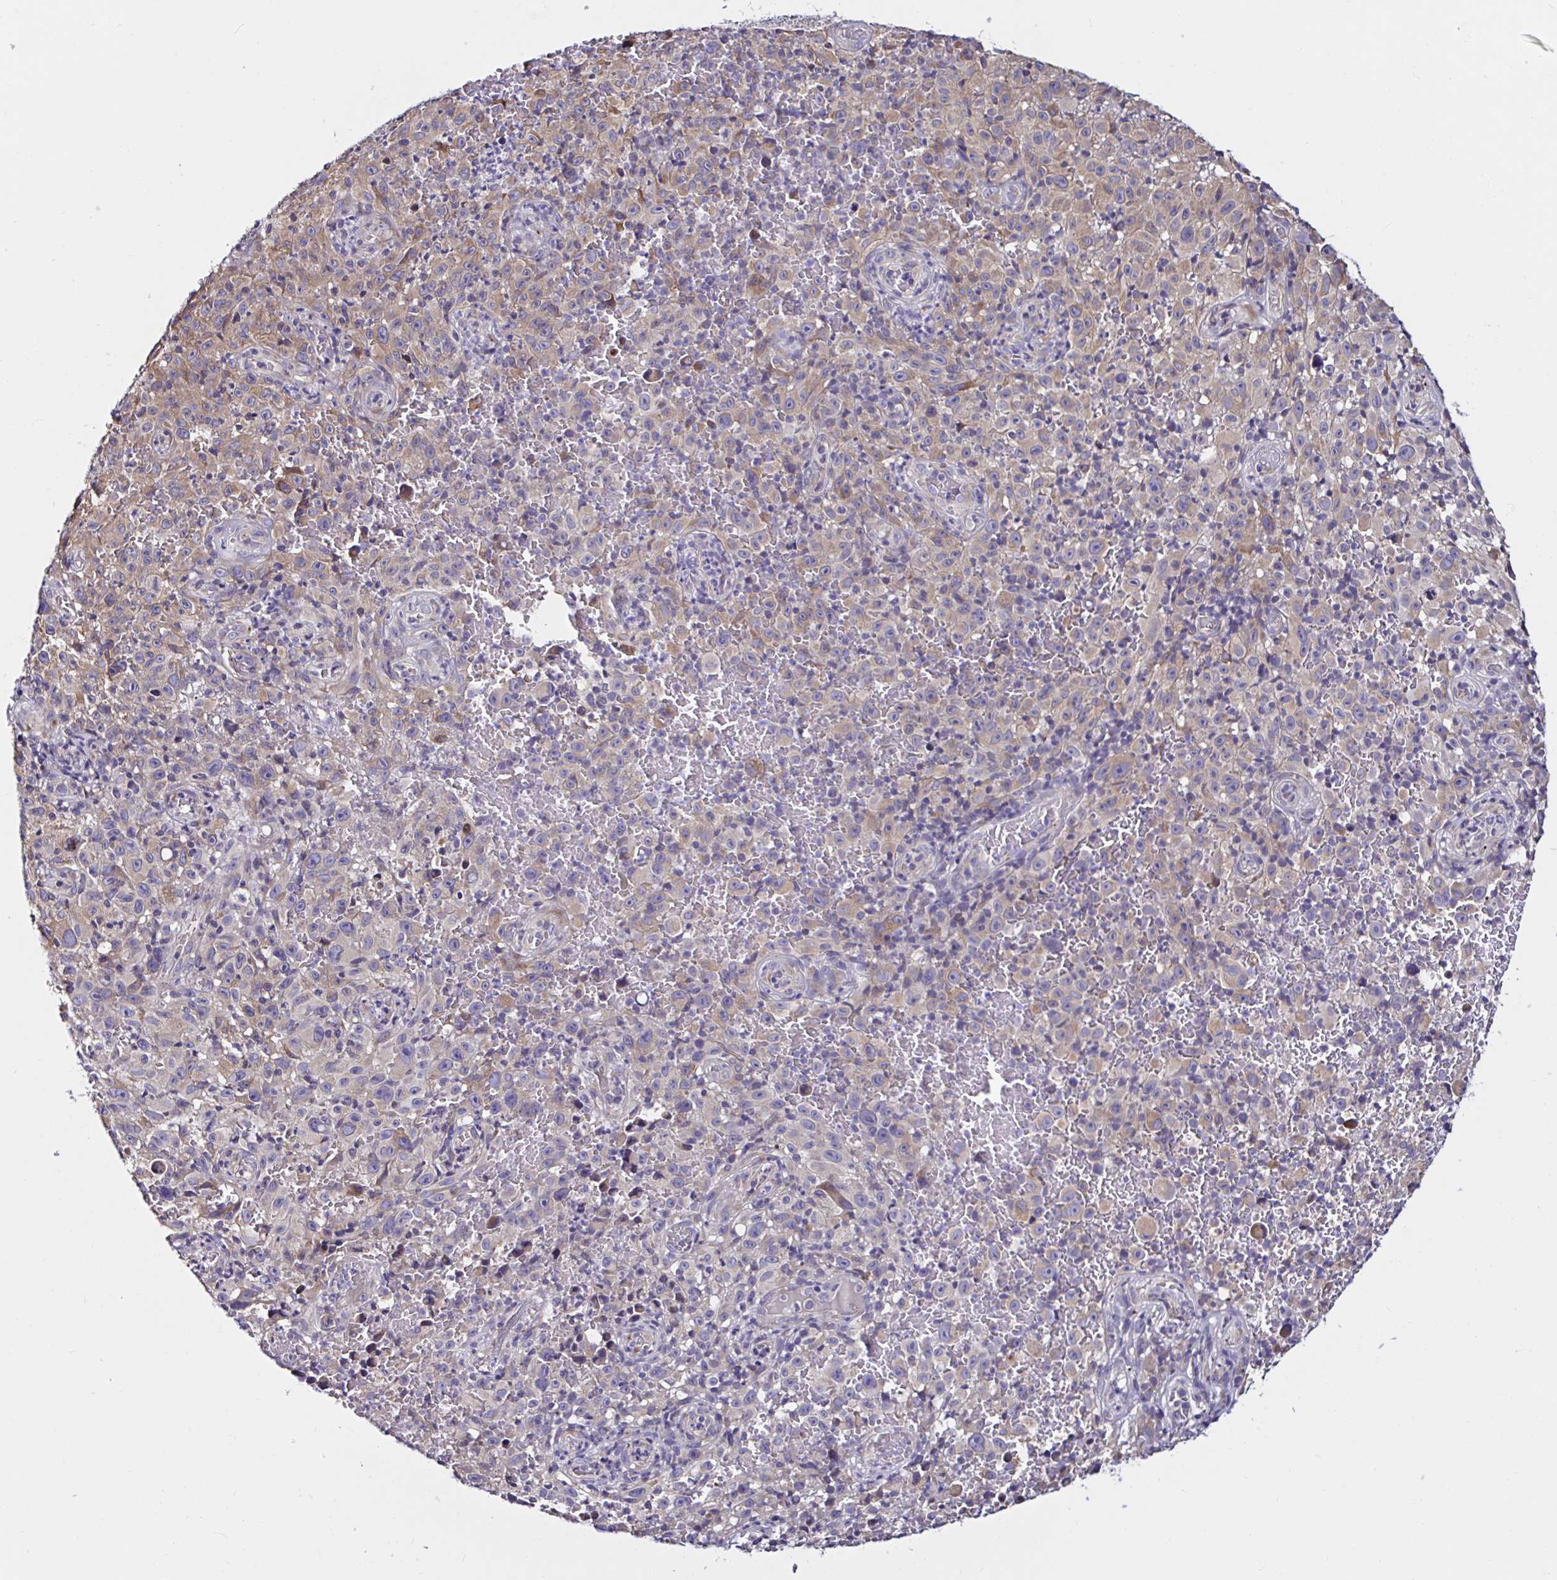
{"staining": {"intensity": "moderate", "quantity": "25%-75%", "location": "cytoplasmic/membranous"}, "tissue": "melanoma", "cell_type": "Tumor cells", "image_type": "cancer", "snomed": [{"axis": "morphology", "description": "Malignant melanoma, NOS"}, {"axis": "topography", "description": "Skin"}], "caption": "The micrograph exhibits staining of malignant melanoma, revealing moderate cytoplasmic/membranous protein staining (brown color) within tumor cells.", "gene": "VSIG2", "patient": {"sex": "female", "age": 82}}